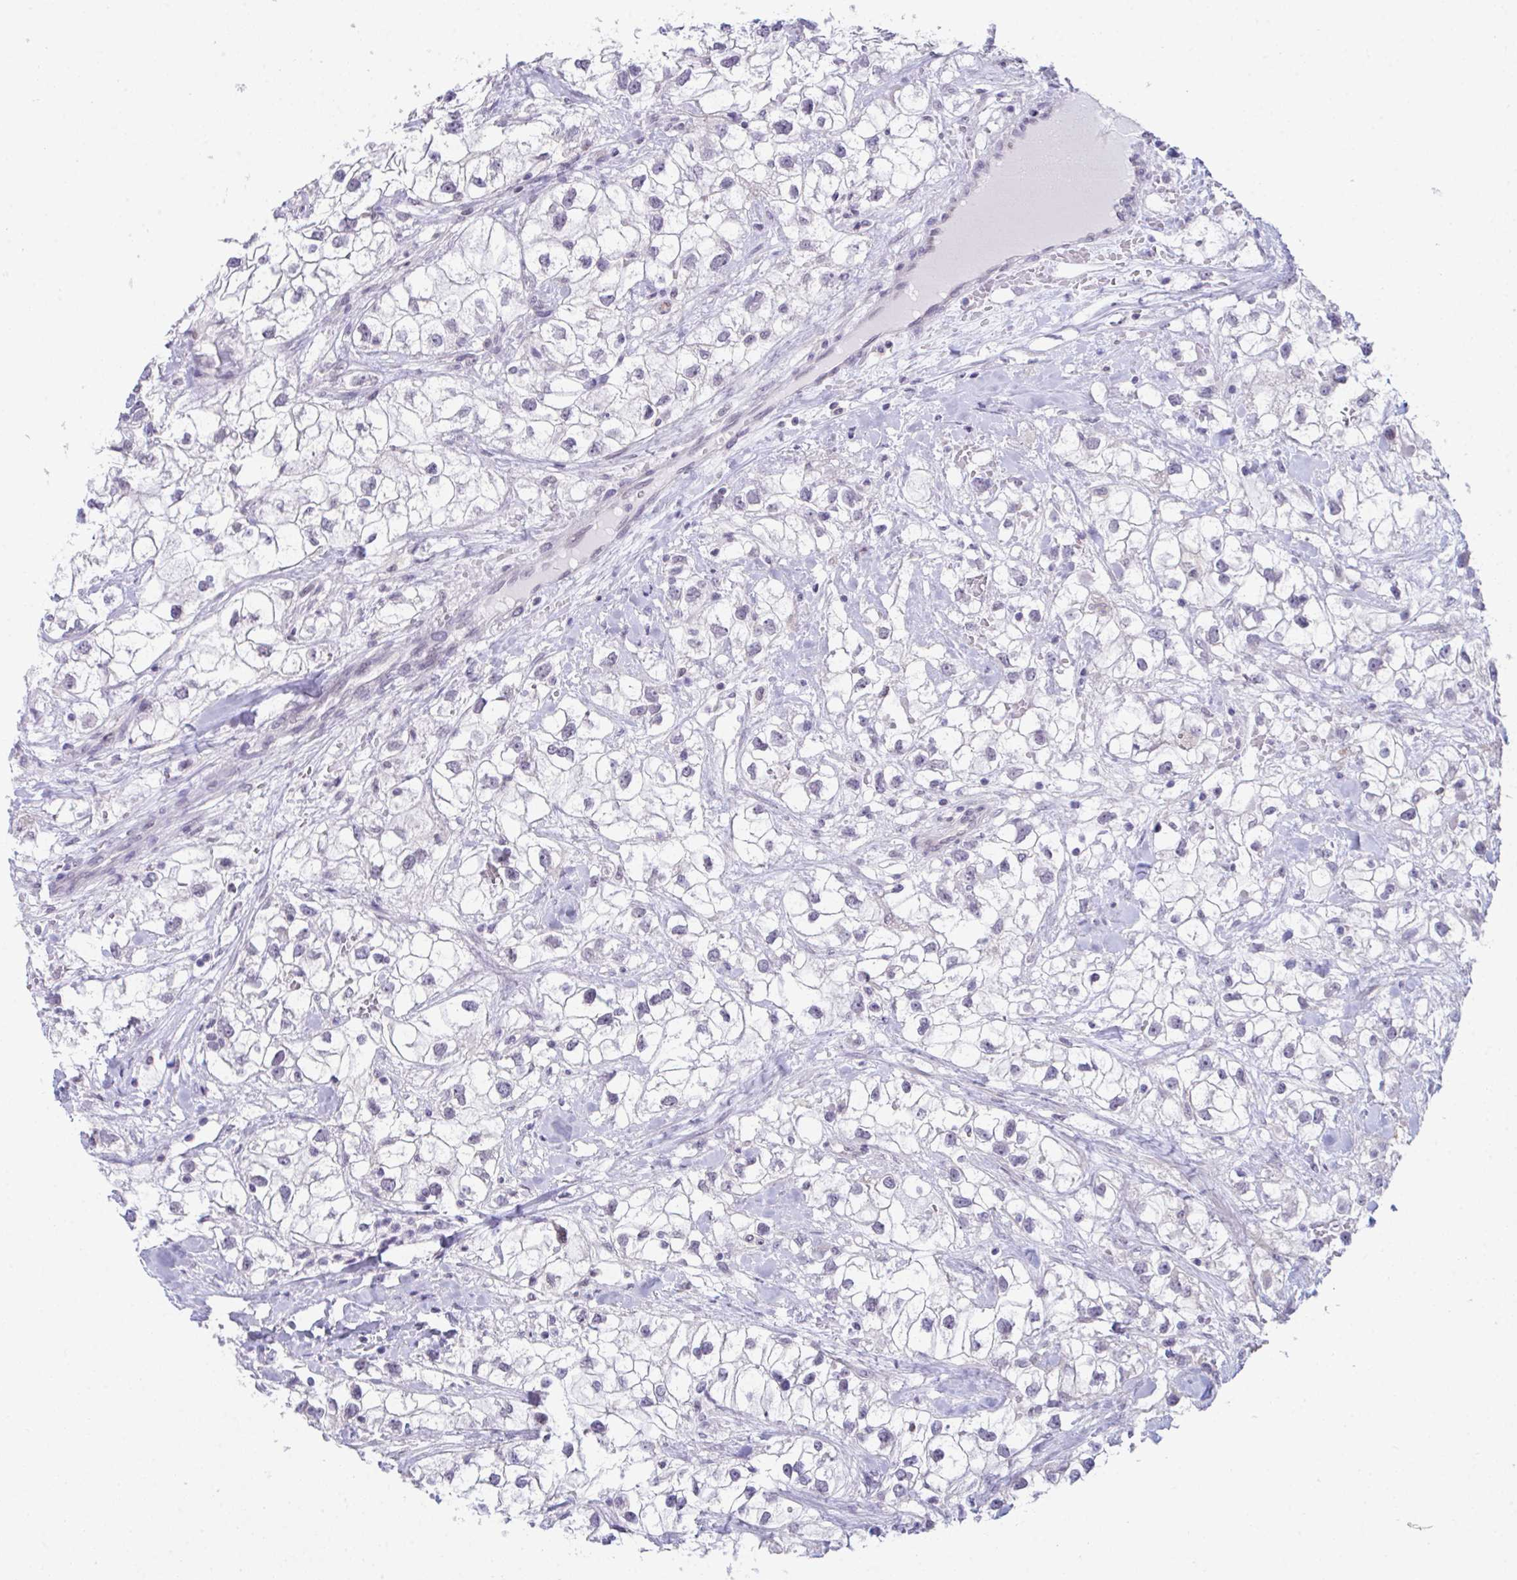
{"staining": {"intensity": "negative", "quantity": "none", "location": "none"}, "tissue": "renal cancer", "cell_type": "Tumor cells", "image_type": "cancer", "snomed": [{"axis": "morphology", "description": "Adenocarcinoma, NOS"}, {"axis": "topography", "description": "Kidney"}], "caption": "A high-resolution photomicrograph shows immunohistochemistry staining of renal adenocarcinoma, which exhibits no significant positivity in tumor cells.", "gene": "ATP6V0D2", "patient": {"sex": "male", "age": 59}}